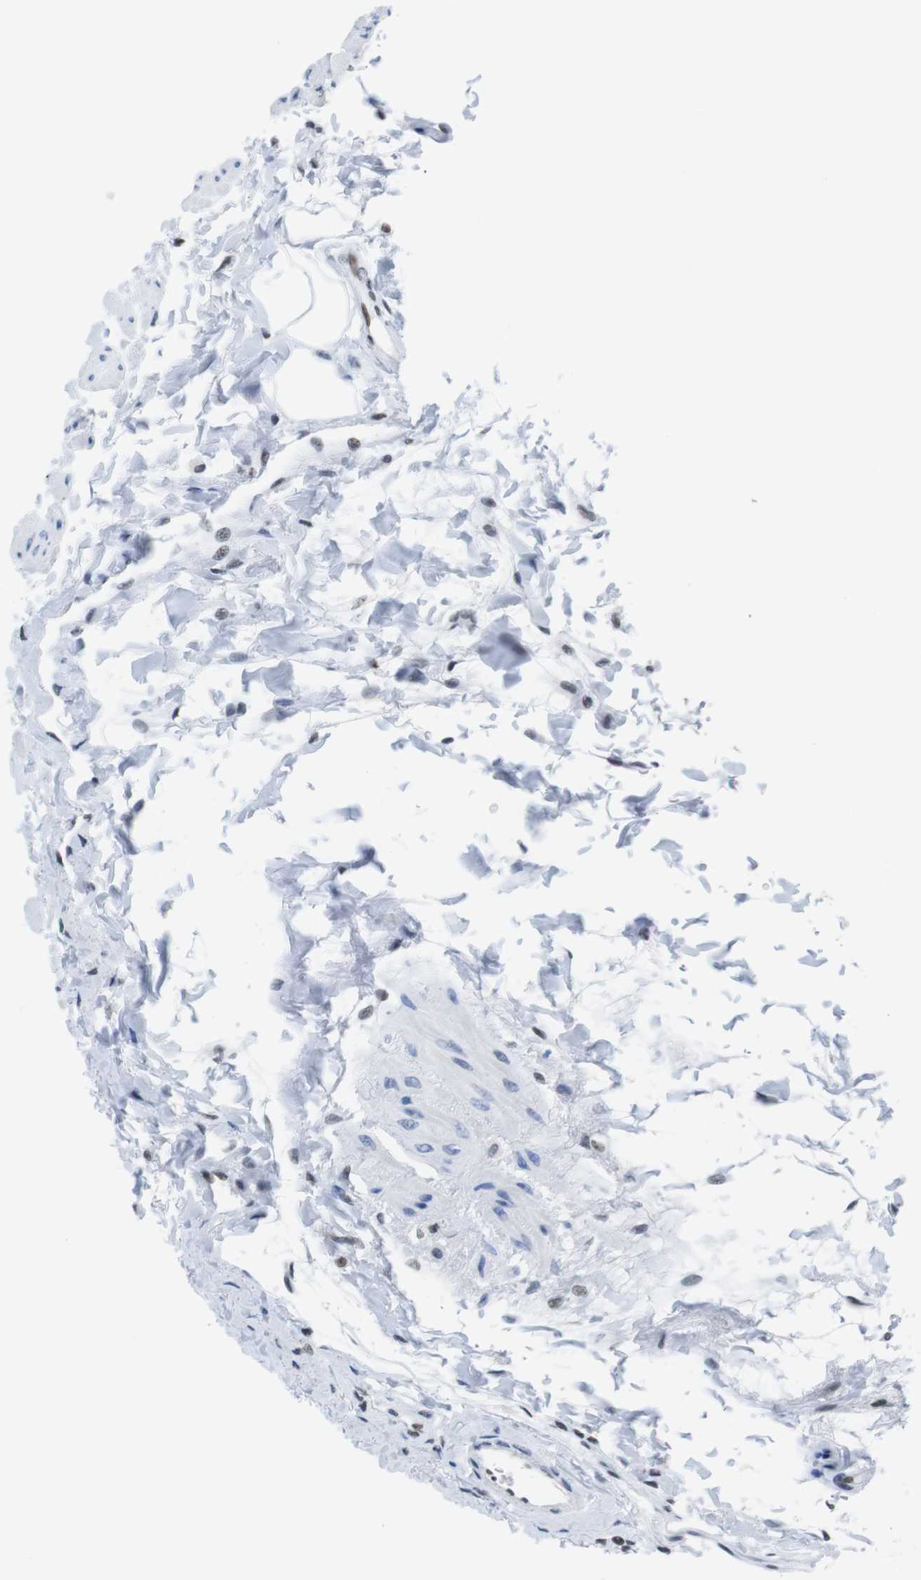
{"staining": {"intensity": "strong", "quantity": ">75%", "location": "nuclear"}, "tissue": "urinary bladder", "cell_type": "Urothelial cells", "image_type": "normal", "snomed": [{"axis": "morphology", "description": "Normal tissue, NOS"}, {"axis": "topography", "description": "Urinary bladder"}], "caption": "This photomicrograph shows IHC staining of normal urinary bladder, with high strong nuclear staining in approximately >75% of urothelial cells.", "gene": "IFI16", "patient": {"sex": "female", "age": 79}}